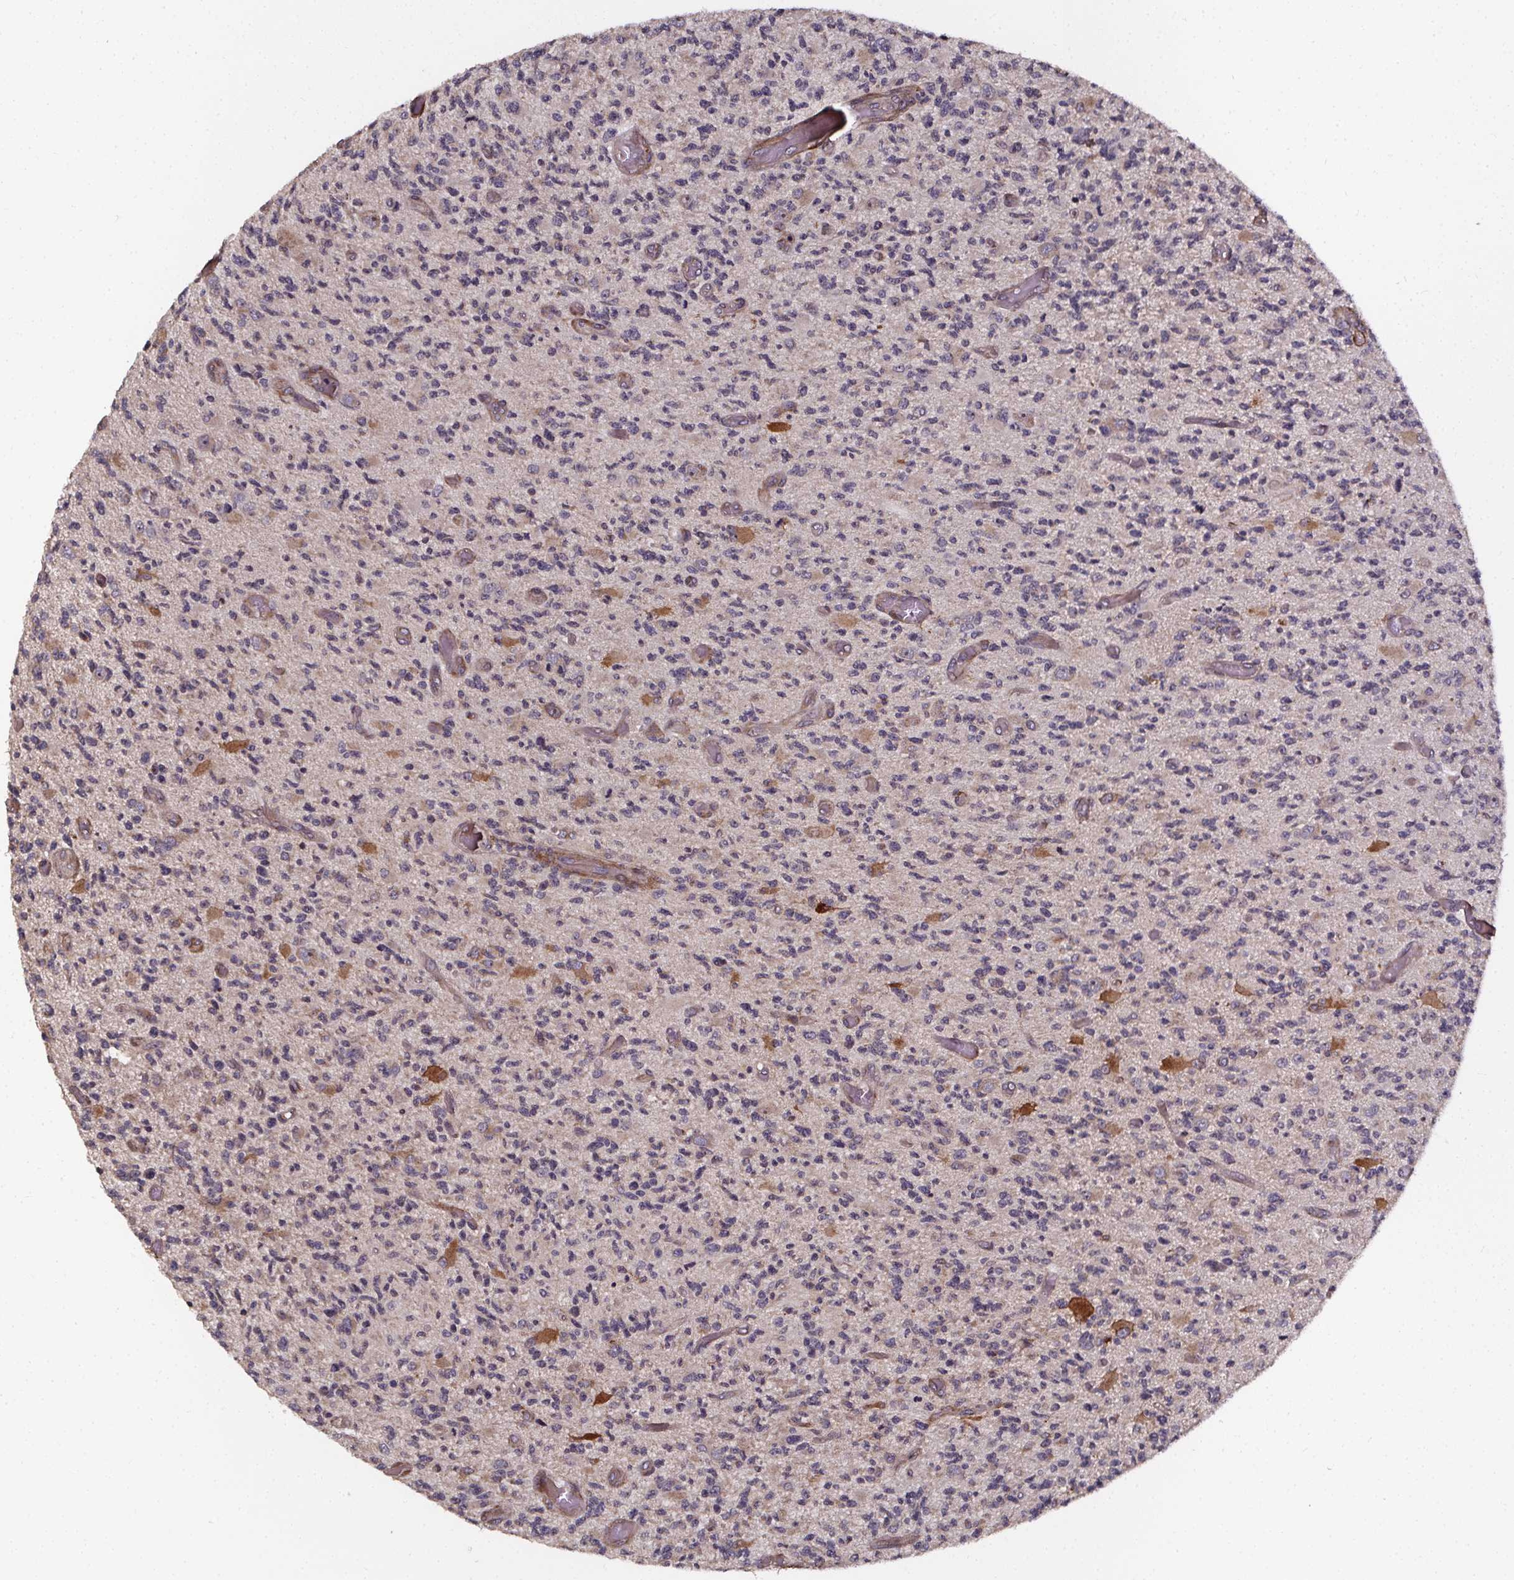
{"staining": {"intensity": "negative", "quantity": "none", "location": "none"}, "tissue": "glioma", "cell_type": "Tumor cells", "image_type": "cancer", "snomed": [{"axis": "morphology", "description": "Glioma, malignant, High grade"}, {"axis": "topography", "description": "Brain"}], "caption": "IHC micrograph of malignant glioma (high-grade) stained for a protein (brown), which shows no positivity in tumor cells. (Stains: DAB IHC with hematoxylin counter stain, Microscopy: brightfield microscopy at high magnification).", "gene": "AEBP1", "patient": {"sex": "female", "age": 63}}